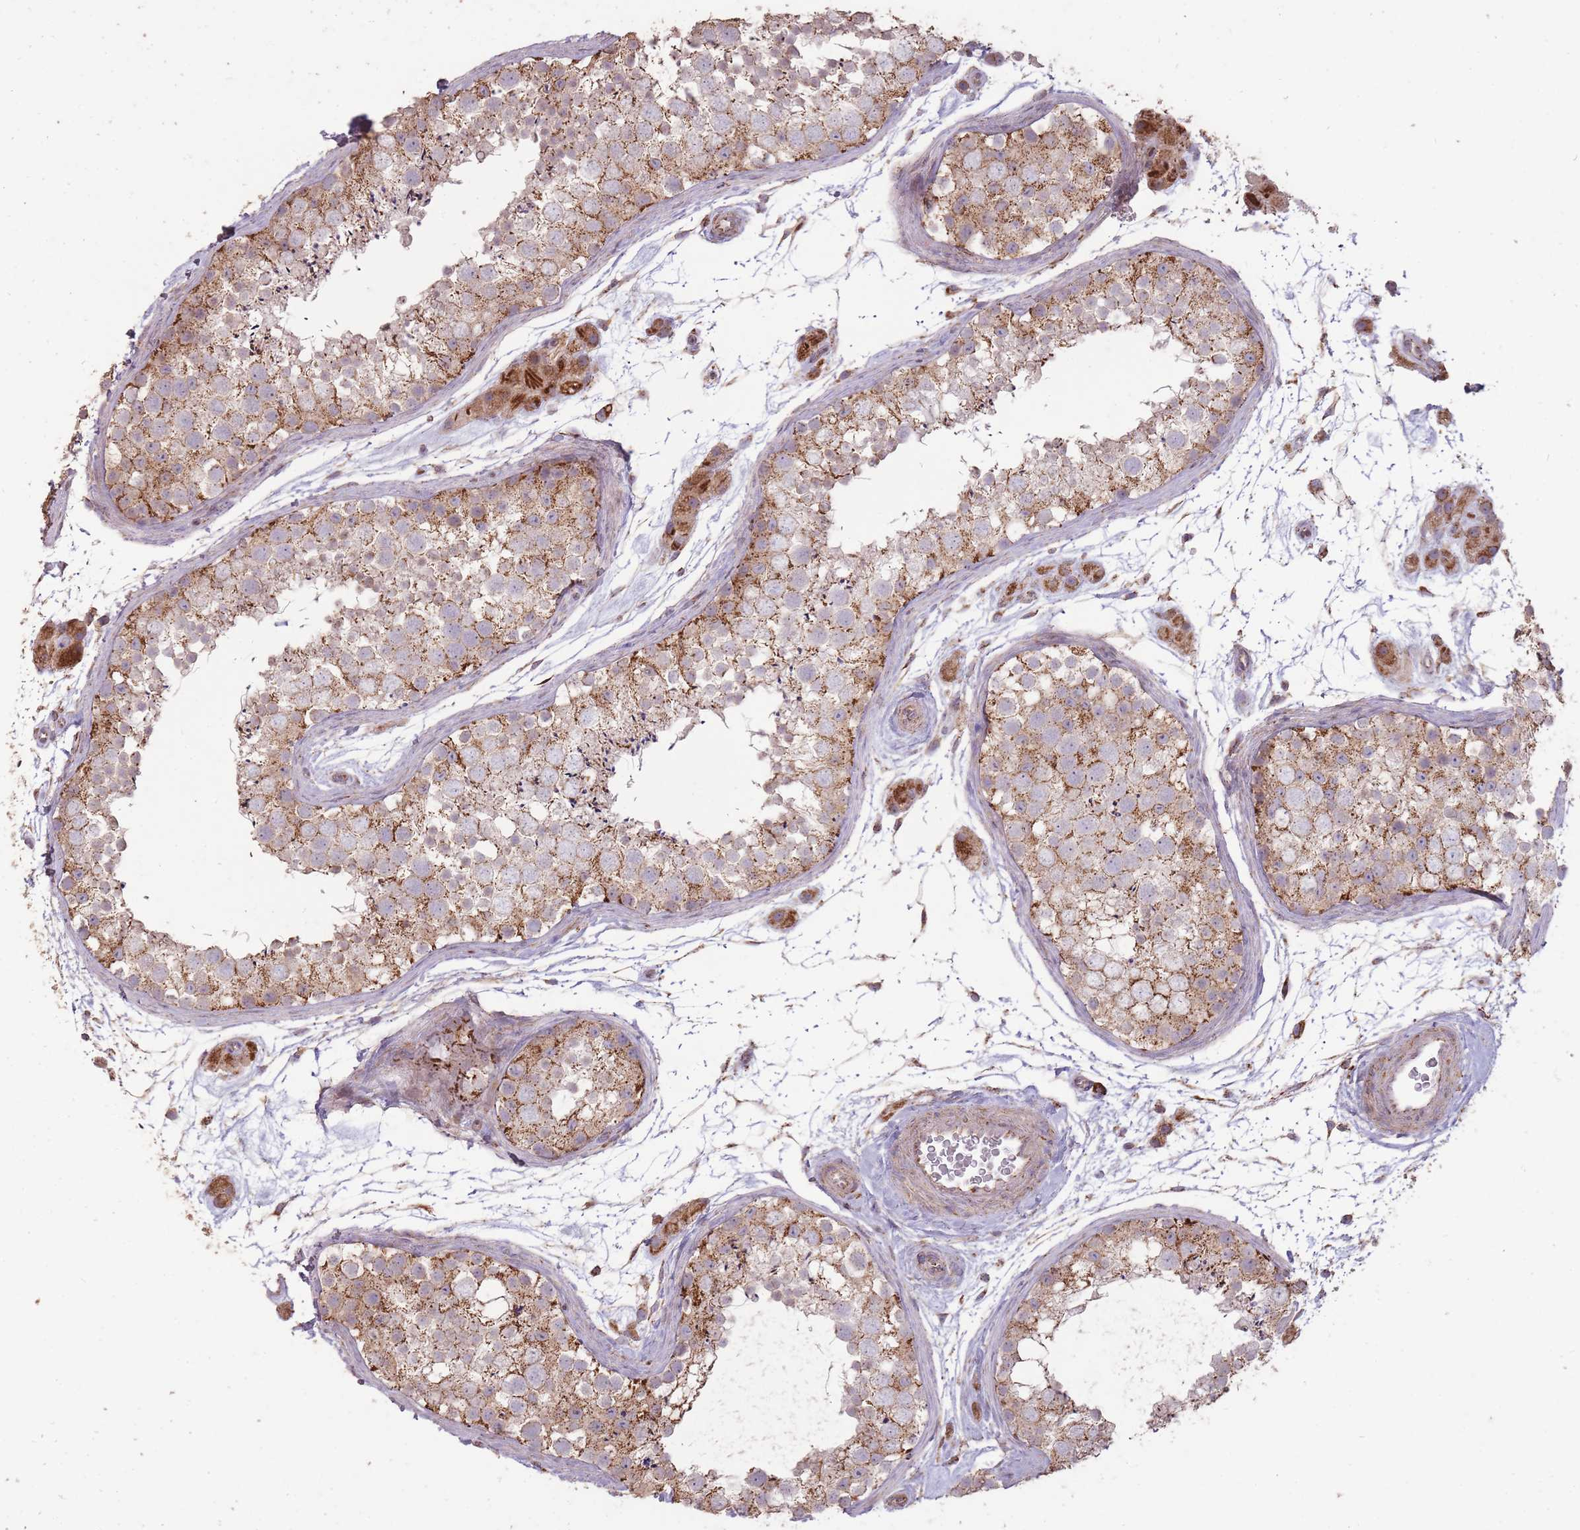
{"staining": {"intensity": "strong", "quantity": ">75%", "location": "cytoplasmic/membranous"}, "tissue": "testis", "cell_type": "Cells in seminiferous ducts", "image_type": "normal", "snomed": [{"axis": "morphology", "description": "Normal tissue, NOS"}, {"axis": "topography", "description": "Testis"}], "caption": "Immunohistochemical staining of normal human testis displays strong cytoplasmic/membranous protein positivity in about >75% of cells in seminiferous ducts.", "gene": "CNOT8", "patient": {"sex": "male", "age": 41}}